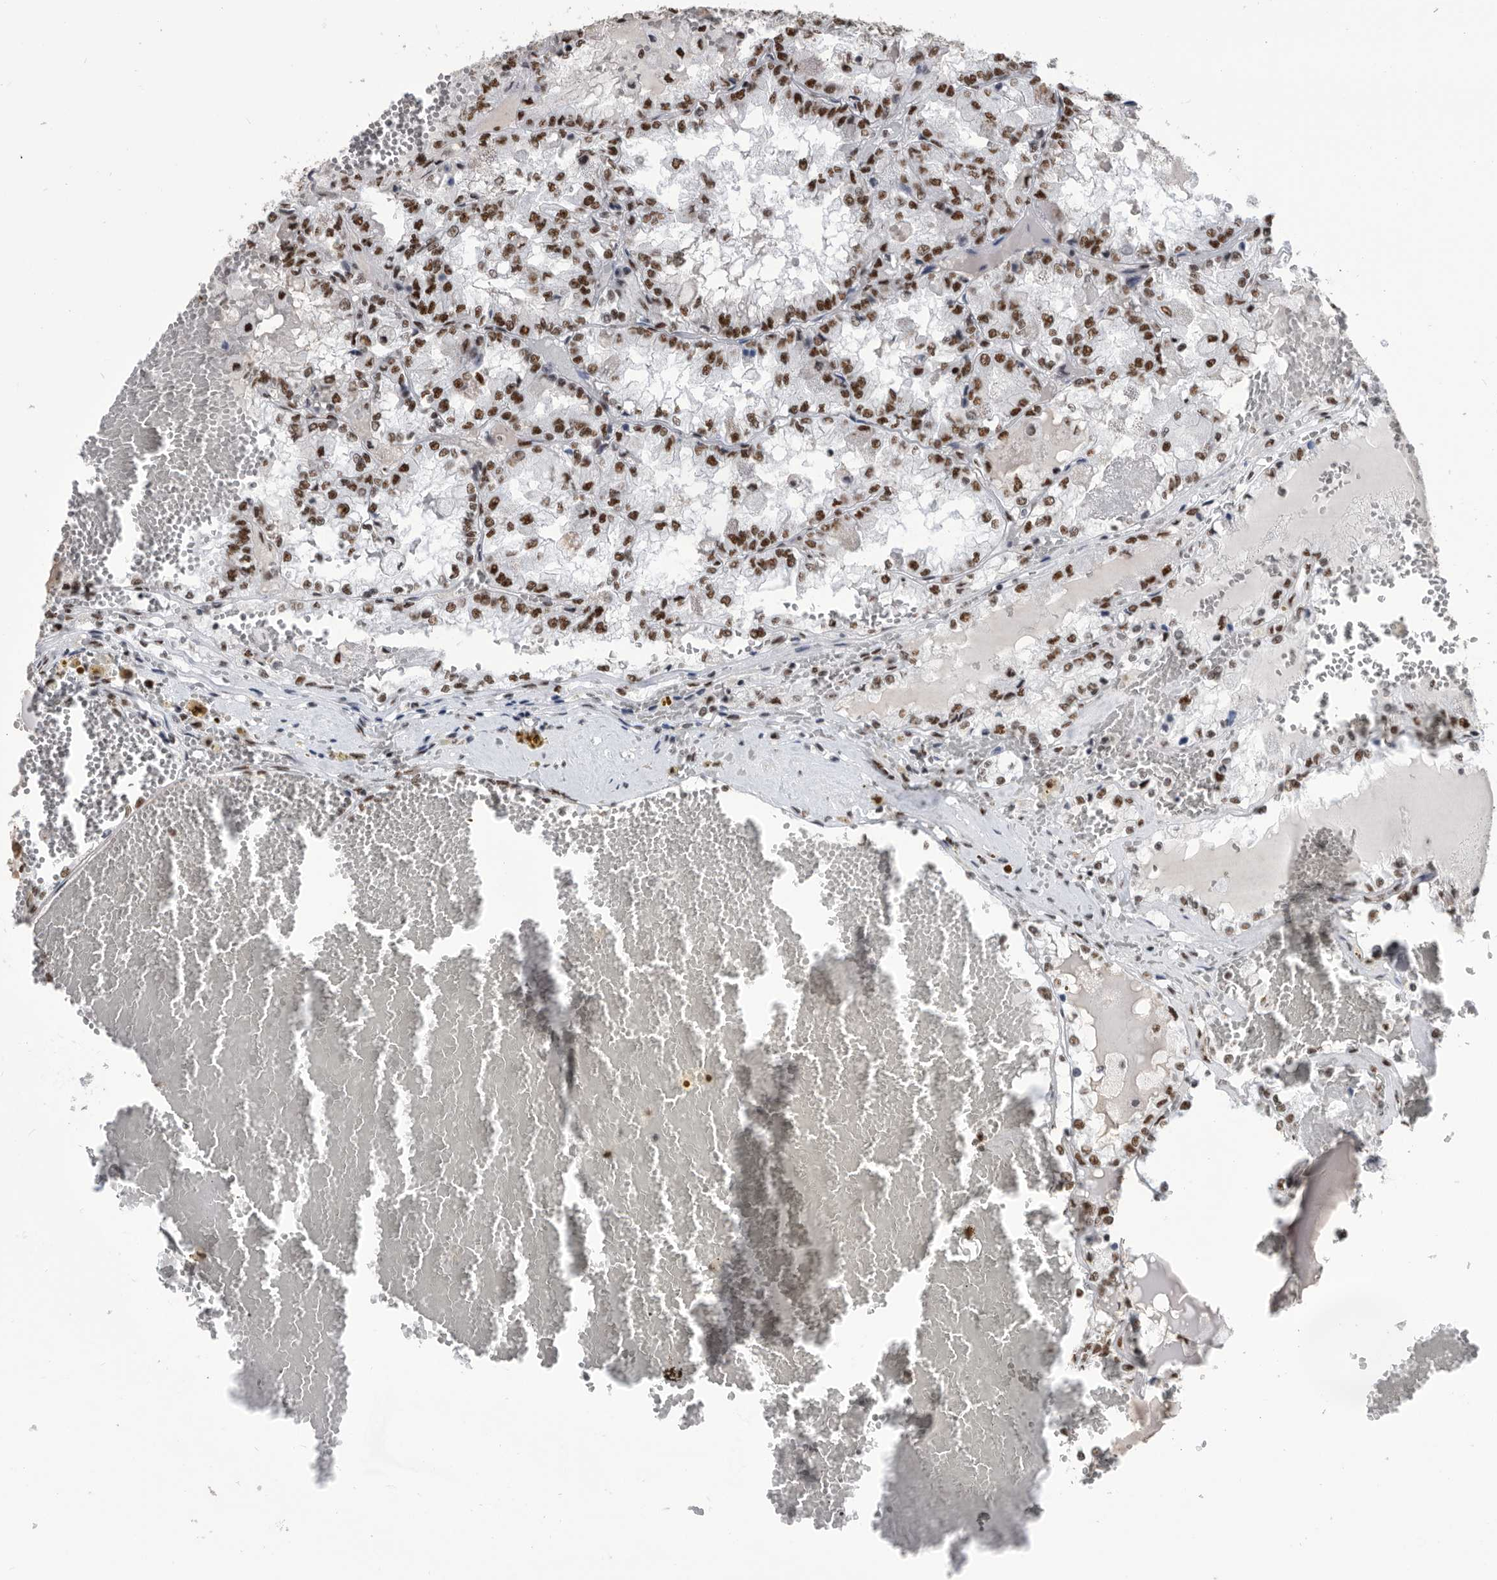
{"staining": {"intensity": "strong", "quantity": ">75%", "location": "nuclear"}, "tissue": "renal cancer", "cell_type": "Tumor cells", "image_type": "cancer", "snomed": [{"axis": "morphology", "description": "Adenocarcinoma, NOS"}, {"axis": "topography", "description": "Kidney"}], "caption": "There is high levels of strong nuclear positivity in tumor cells of renal cancer, as demonstrated by immunohistochemical staining (brown color).", "gene": "SF3A1", "patient": {"sex": "female", "age": 56}}